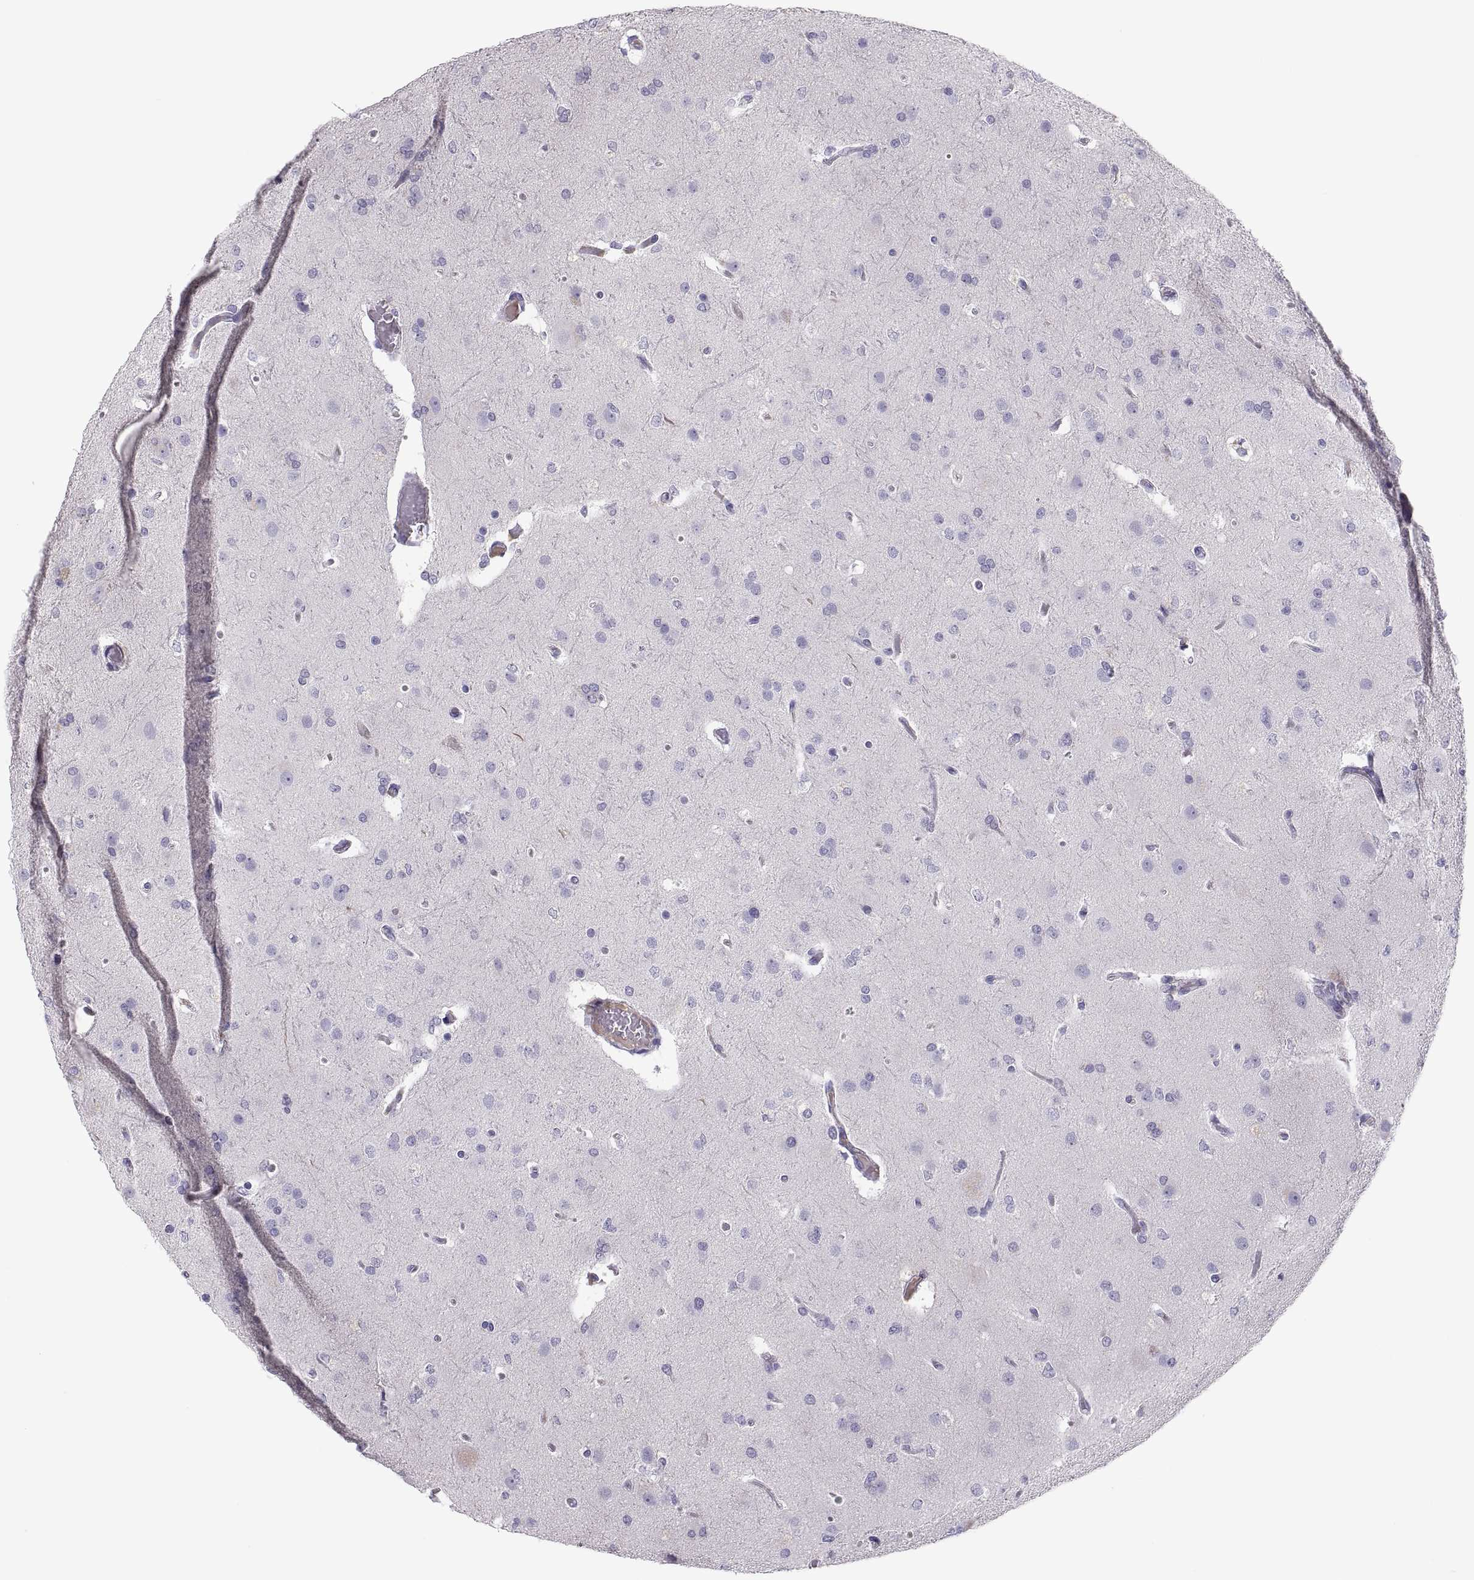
{"staining": {"intensity": "negative", "quantity": "none", "location": "none"}, "tissue": "glioma", "cell_type": "Tumor cells", "image_type": "cancer", "snomed": [{"axis": "morphology", "description": "Glioma, malignant, High grade"}, {"axis": "topography", "description": "Brain"}], "caption": "A histopathology image of glioma stained for a protein exhibits no brown staining in tumor cells. (DAB immunohistochemistry with hematoxylin counter stain).", "gene": "MAGEB2", "patient": {"sex": "male", "age": 68}}